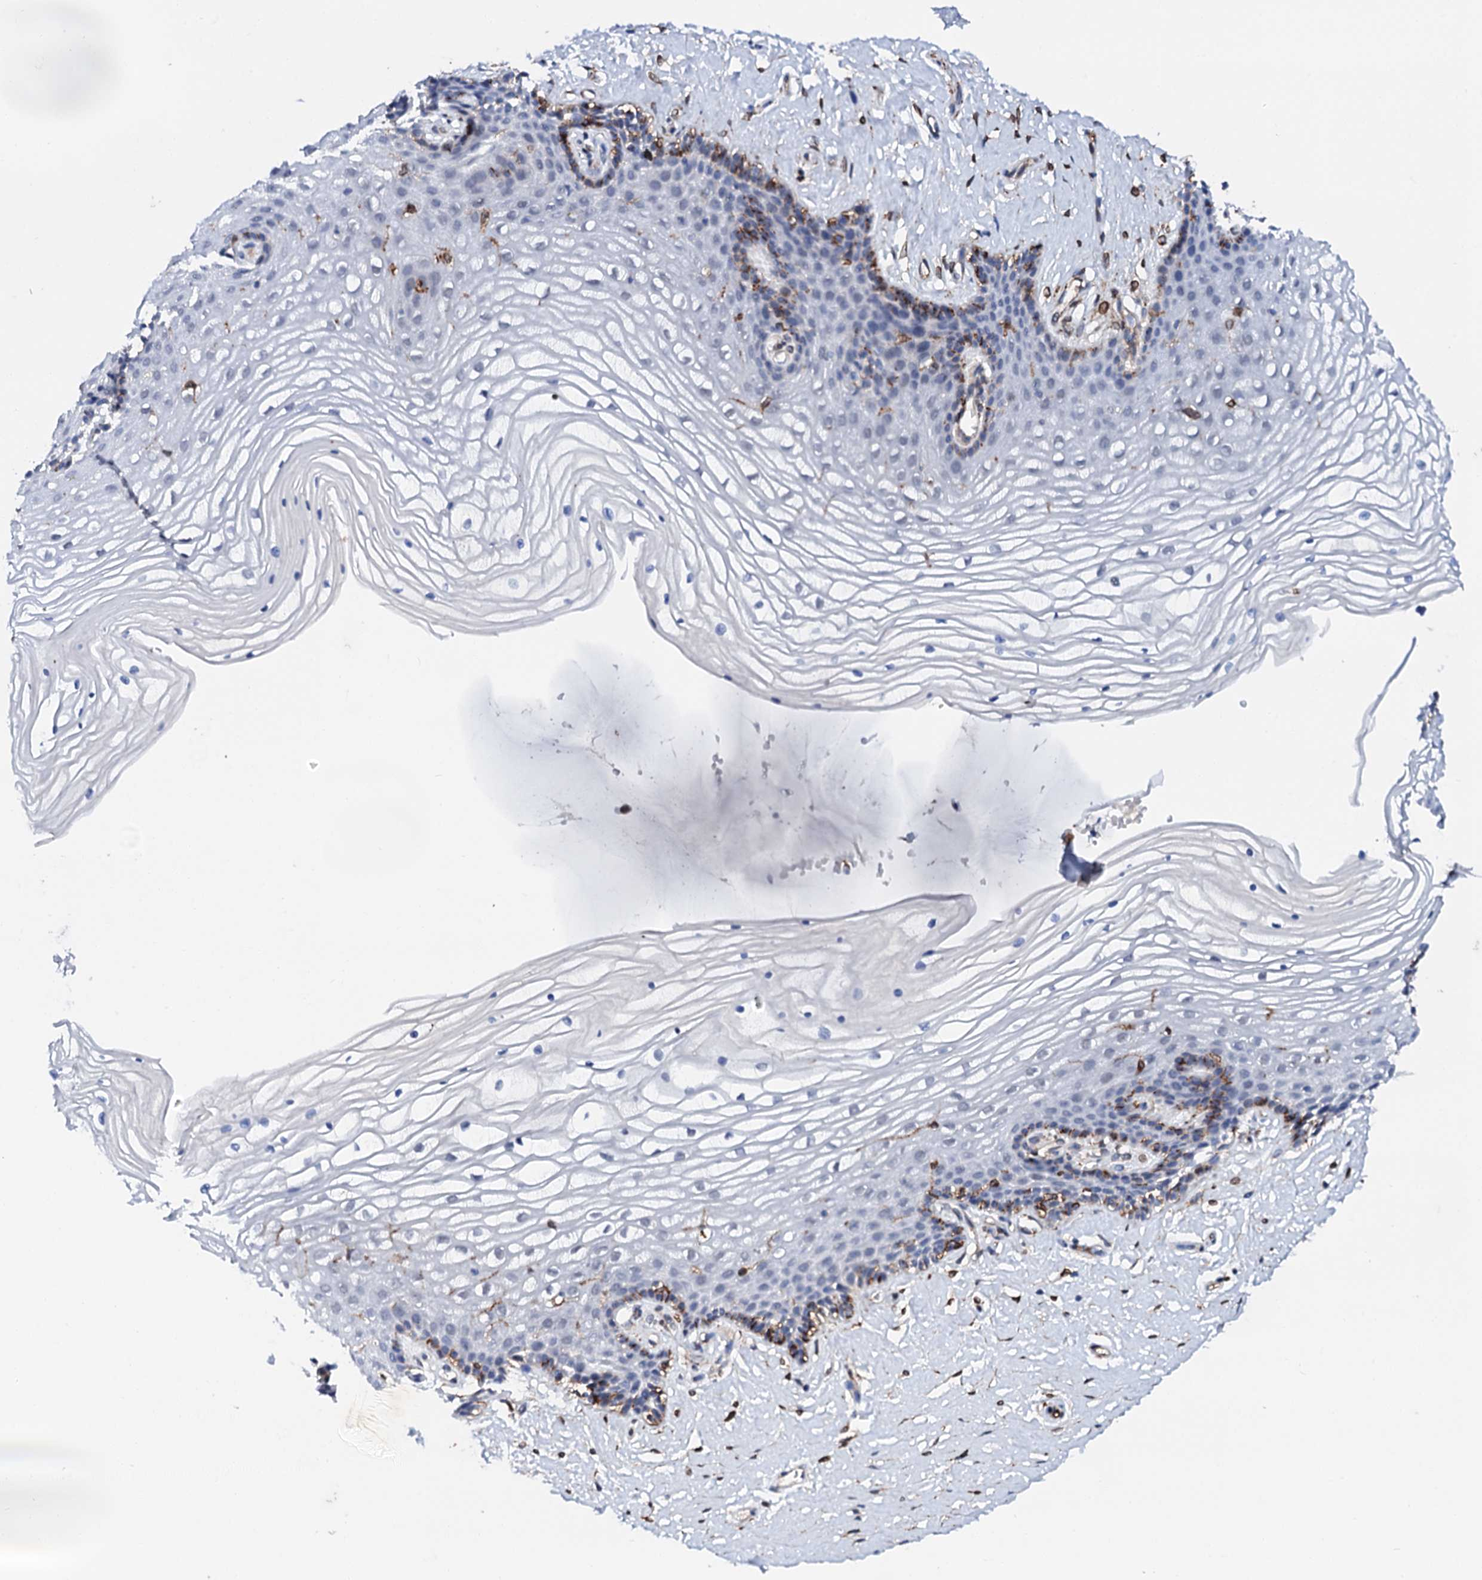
{"staining": {"intensity": "moderate", "quantity": "<25%", "location": "cytoplasmic/membranous"}, "tissue": "vagina", "cell_type": "Squamous epithelial cells", "image_type": "normal", "snomed": [{"axis": "morphology", "description": "Normal tissue, NOS"}, {"axis": "topography", "description": "Vagina"}, {"axis": "topography", "description": "Cervix"}], "caption": "Moderate cytoplasmic/membranous protein staining is seen in approximately <25% of squamous epithelial cells in vagina.", "gene": "MED13L", "patient": {"sex": "female", "age": 40}}